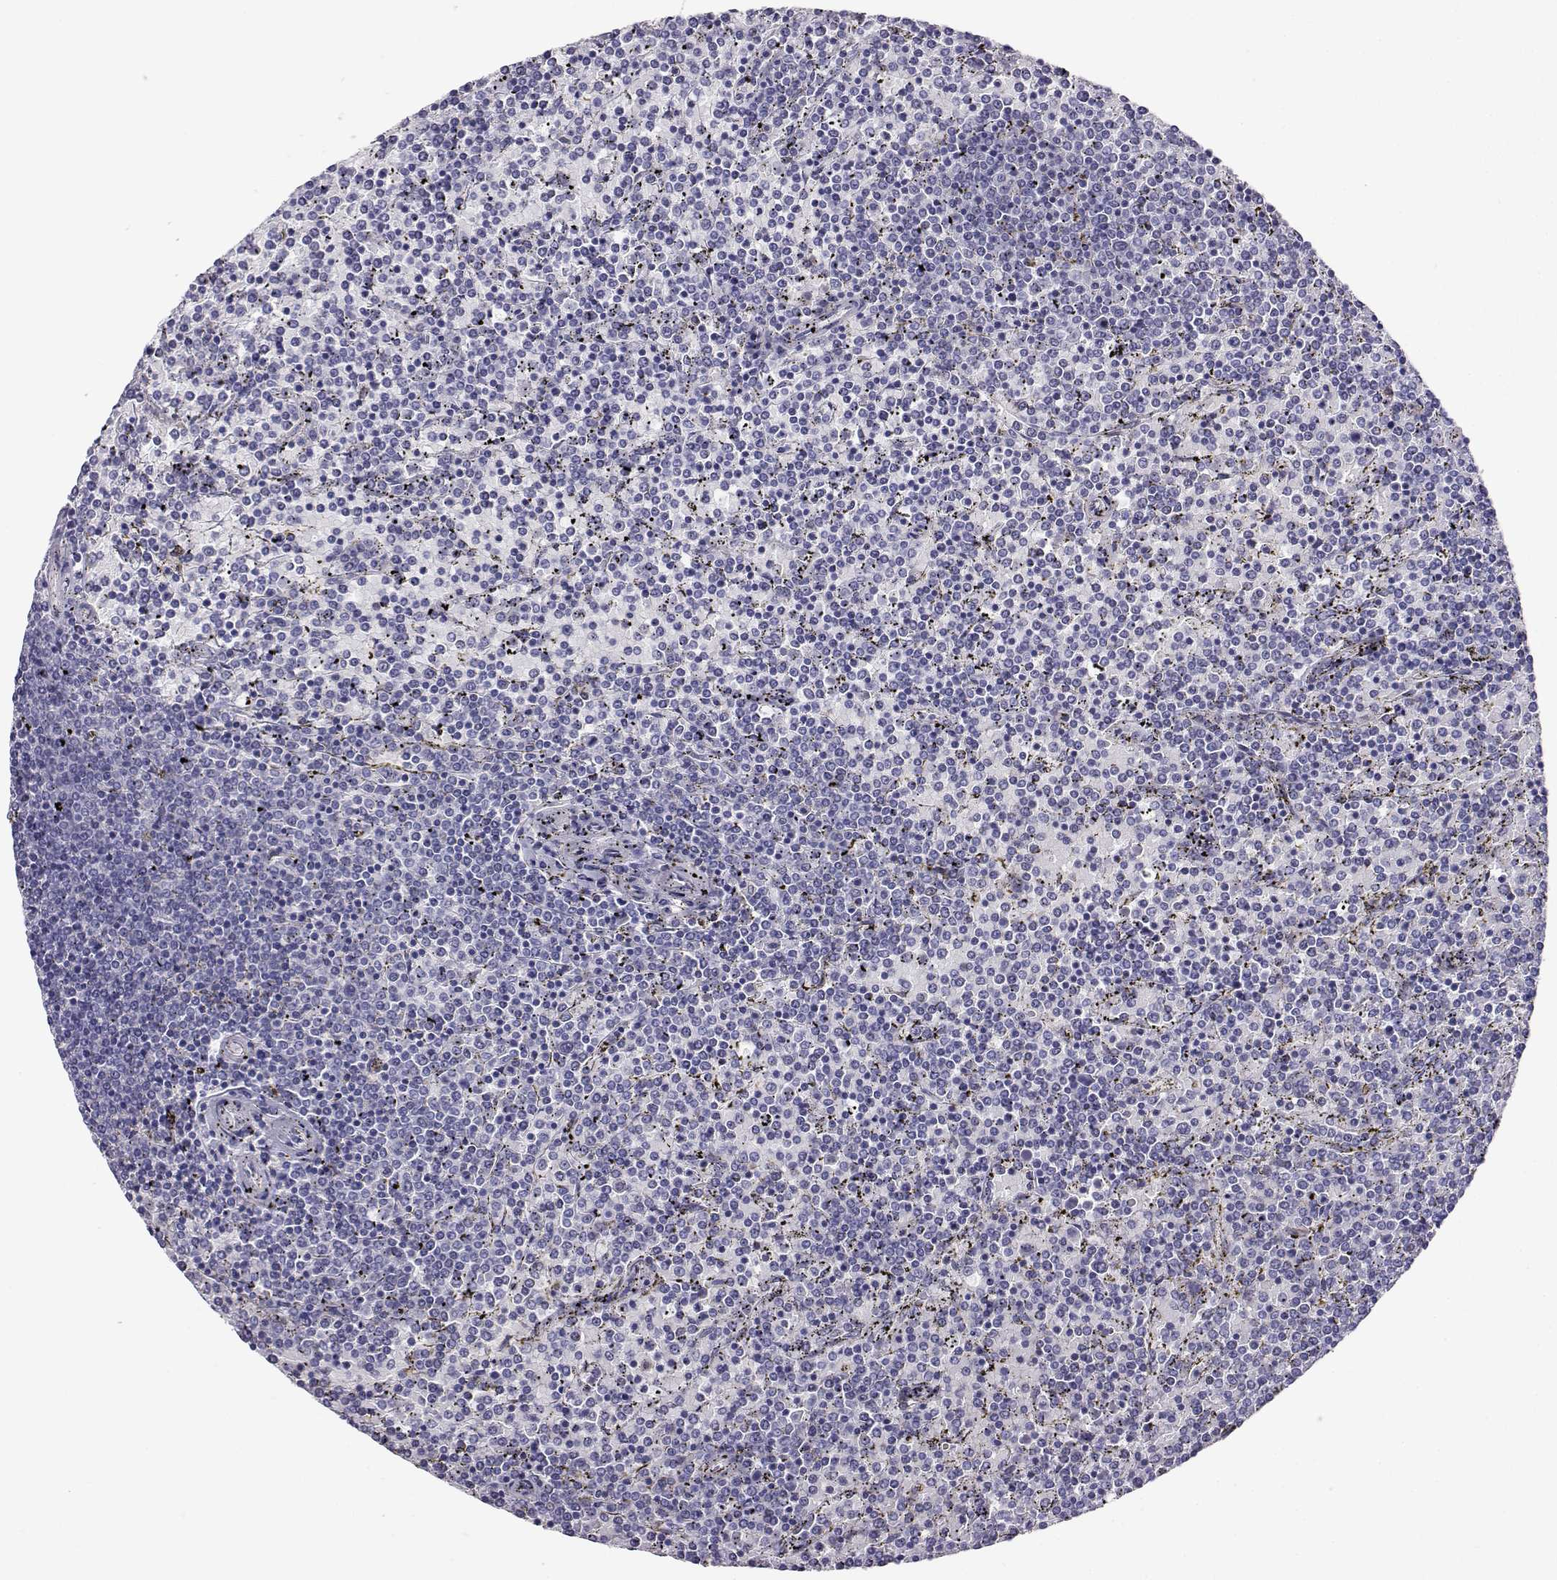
{"staining": {"intensity": "negative", "quantity": "none", "location": "none"}, "tissue": "lymphoma", "cell_type": "Tumor cells", "image_type": "cancer", "snomed": [{"axis": "morphology", "description": "Malignant lymphoma, non-Hodgkin's type, Low grade"}, {"axis": "topography", "description": "Spleen"}], "caption": "Image shows no protein positivity in tumor cells of lymphoma tissue. (DAB immunohistochemistry, high magnification).", "gene": "AKR1B1", "patient": {"sex": "female", "age": 77}}